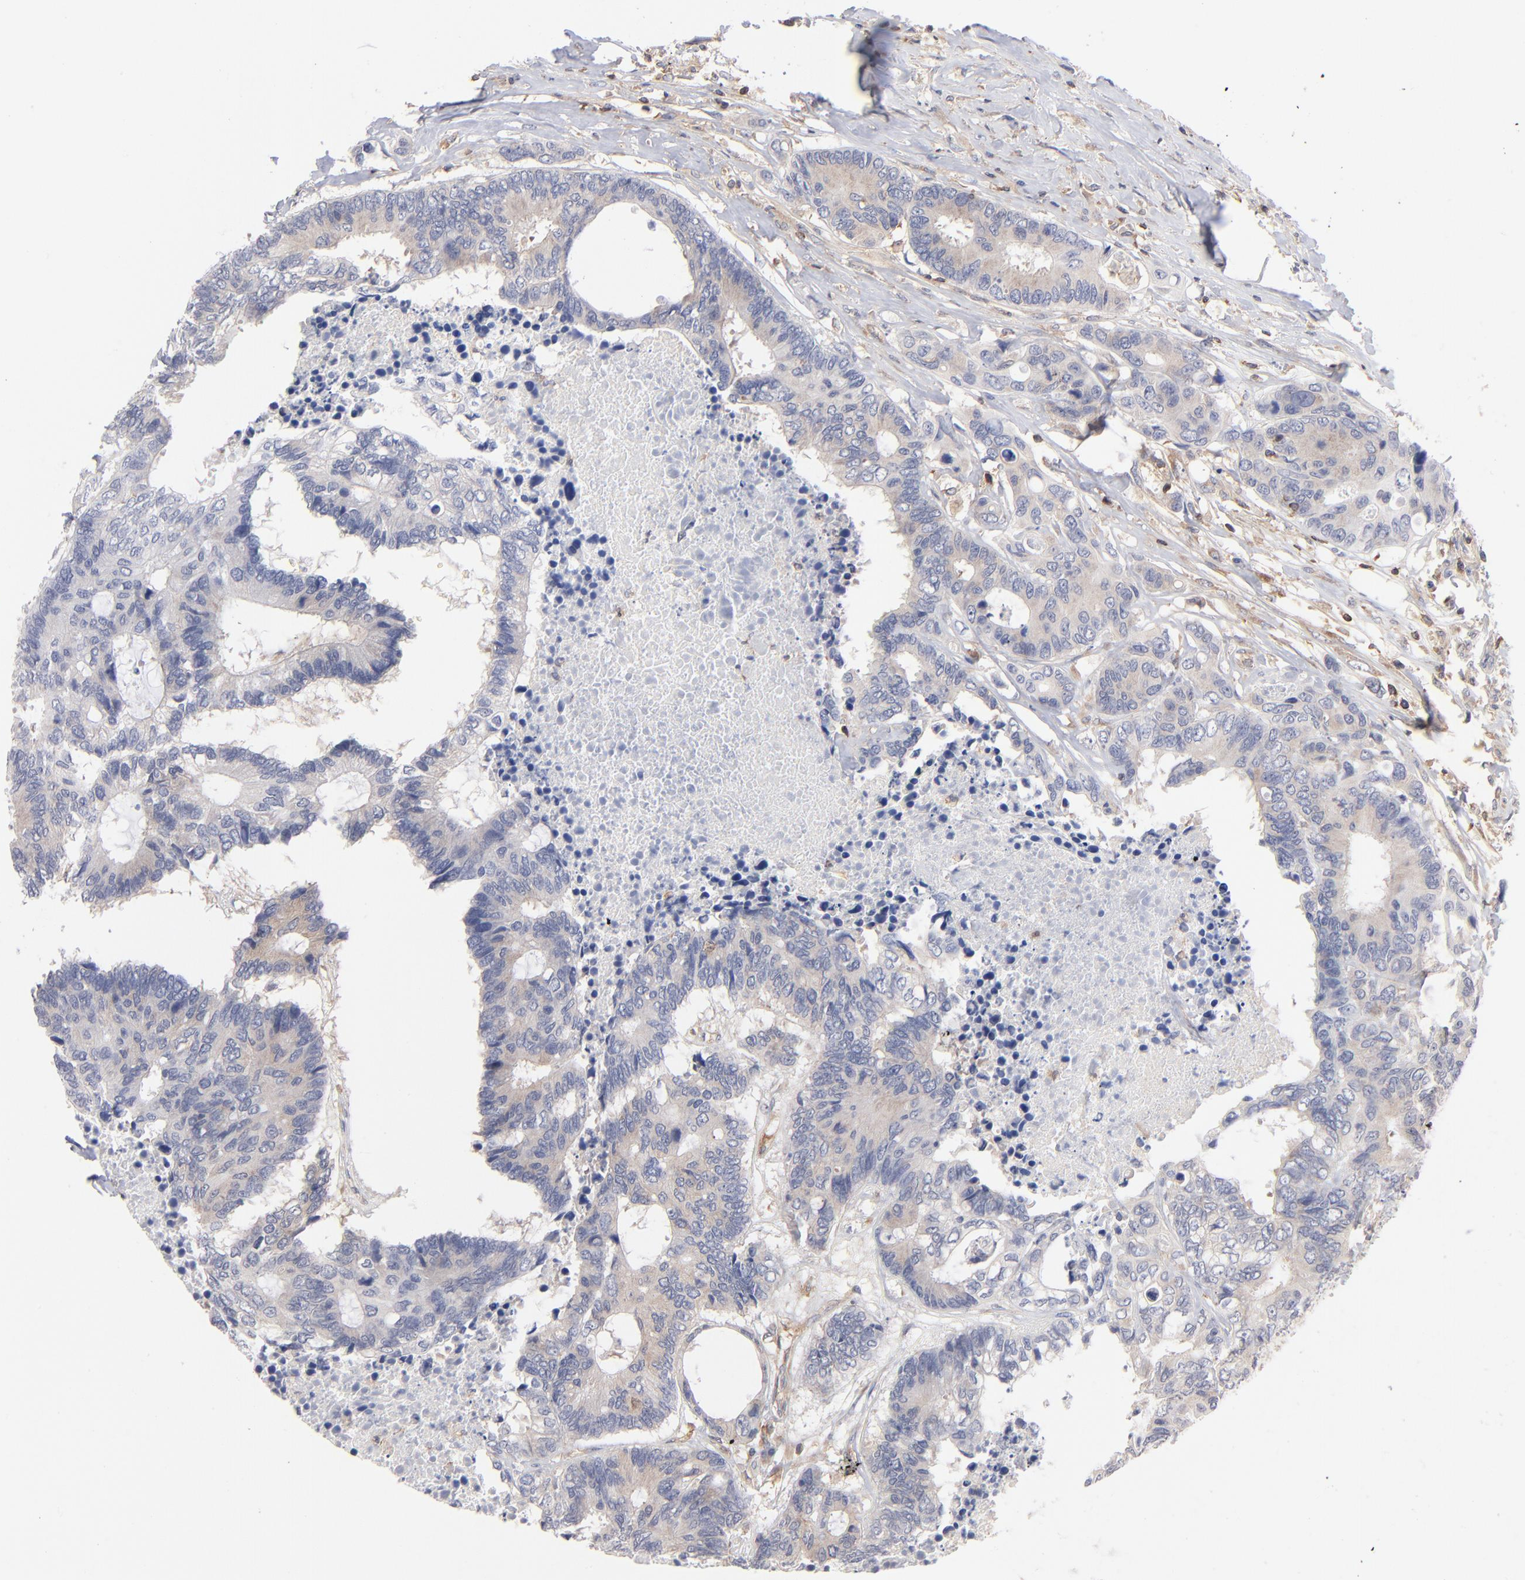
{"staining": {"intensity": "negative", "quantity": "none", "location": "none"}, "tissue": "colorectal cancer", "cell_type": "Tumor cells", "image_type": "cancer", "snomed": [{"axis": "morphology", "description": "Adenocarcinoma, NOS"}, {"axis": "topography", "description": "Rectum"}], "caption": "Adenocarcinoma (colorectal) was stained to show a protein in brown. There is no significant positivity in tumor cells.", "gene": "WIPF1", "patient": {"sex": "male", "age": 55}}